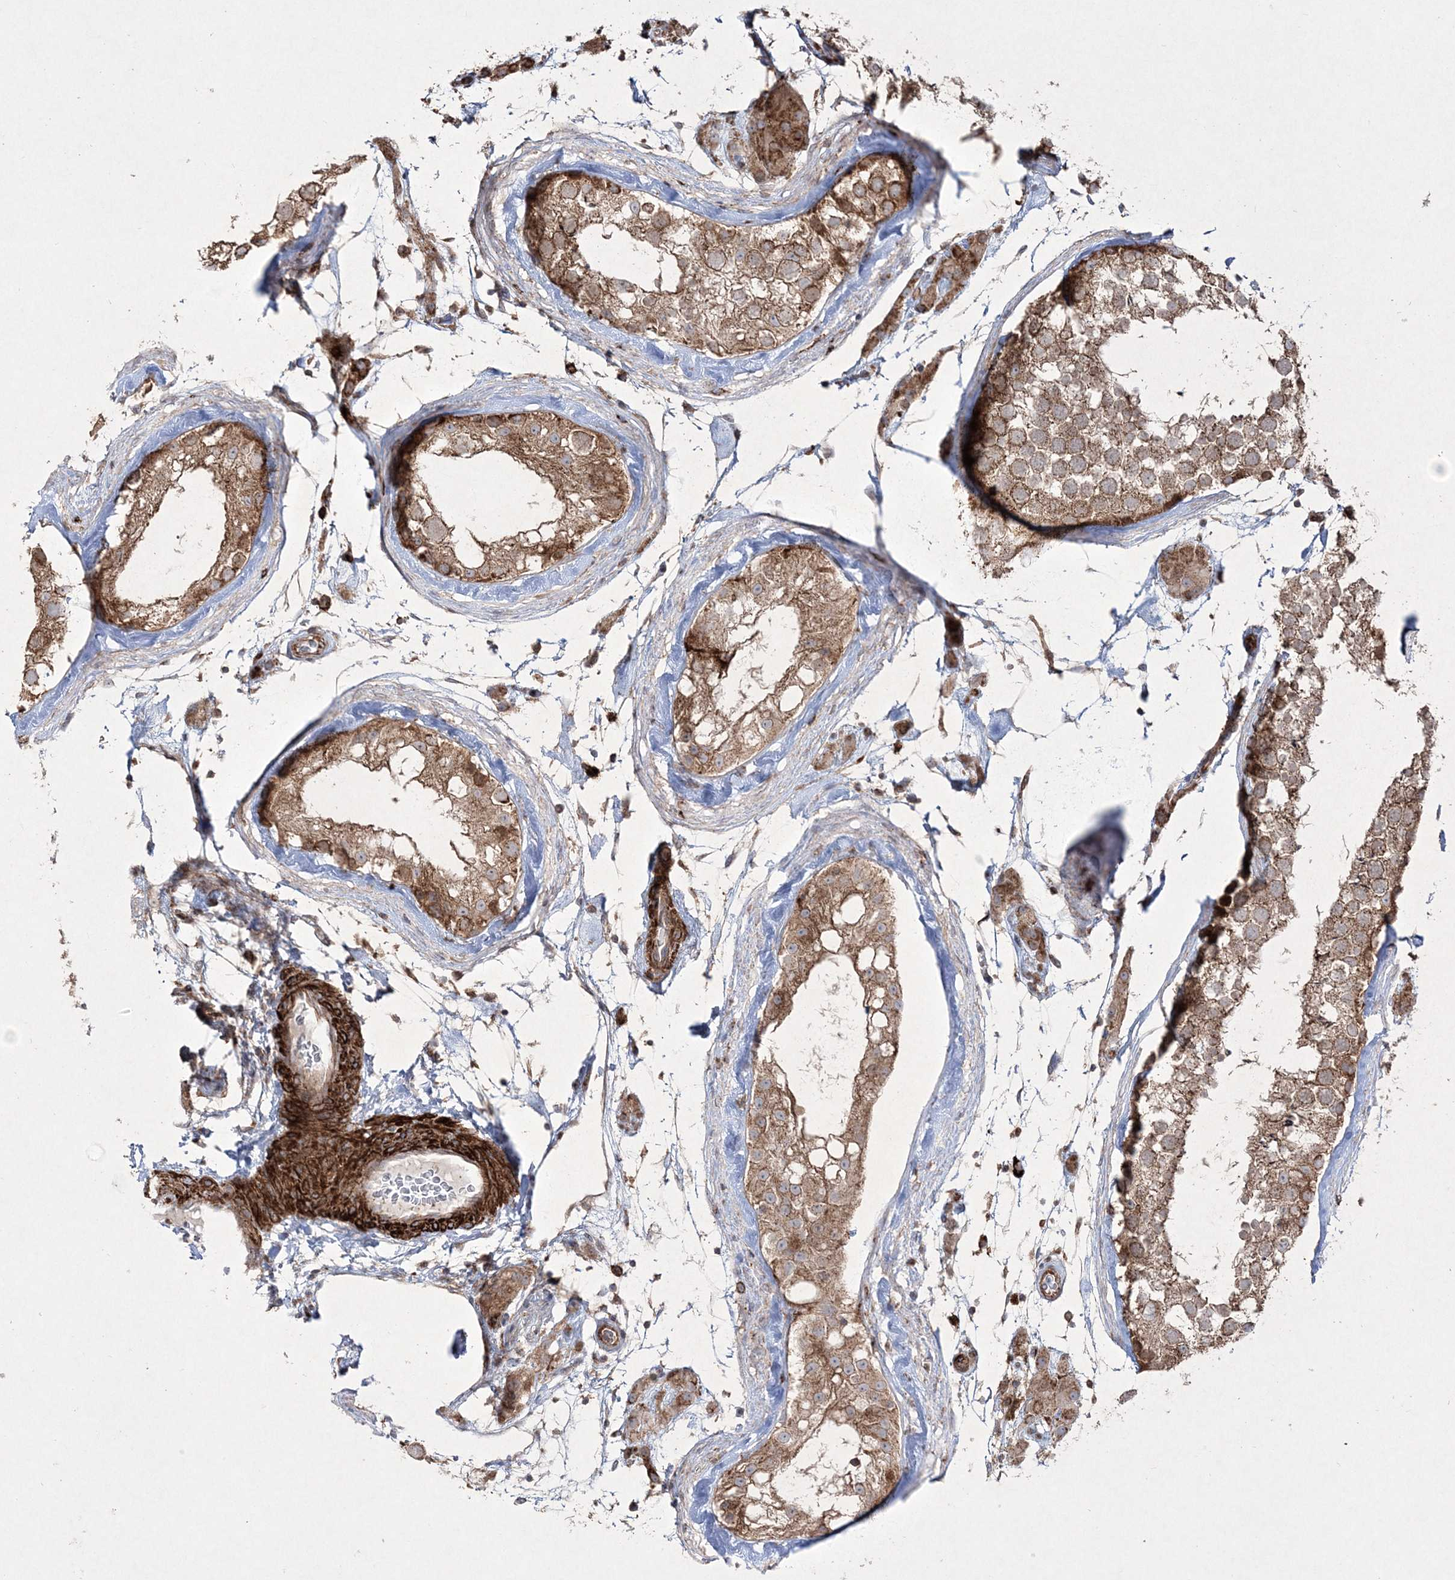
{"staining": {"intensity": "moderate", "quantity": ">75%", "location": "cytoplasmic/membranous"}, "tissue": "testis", "cell_type": "Cells in seminiferous ducts", "image_type": "normal", "snomed": [{"axis": "morphology", "description": "Normal tissue, NOS"}, {"axis": "topography", "description": "Testis"}], "caption": "DAB (3,3'-diaminobenzidine) immunohistochemical staining of benign testis reveals moderate cytoplasmic/membranous protein expression in about >75% of cells in seminiferous ducts.", "gene": "RICTOR", "patient": {"sex": "male", "age": 46}}